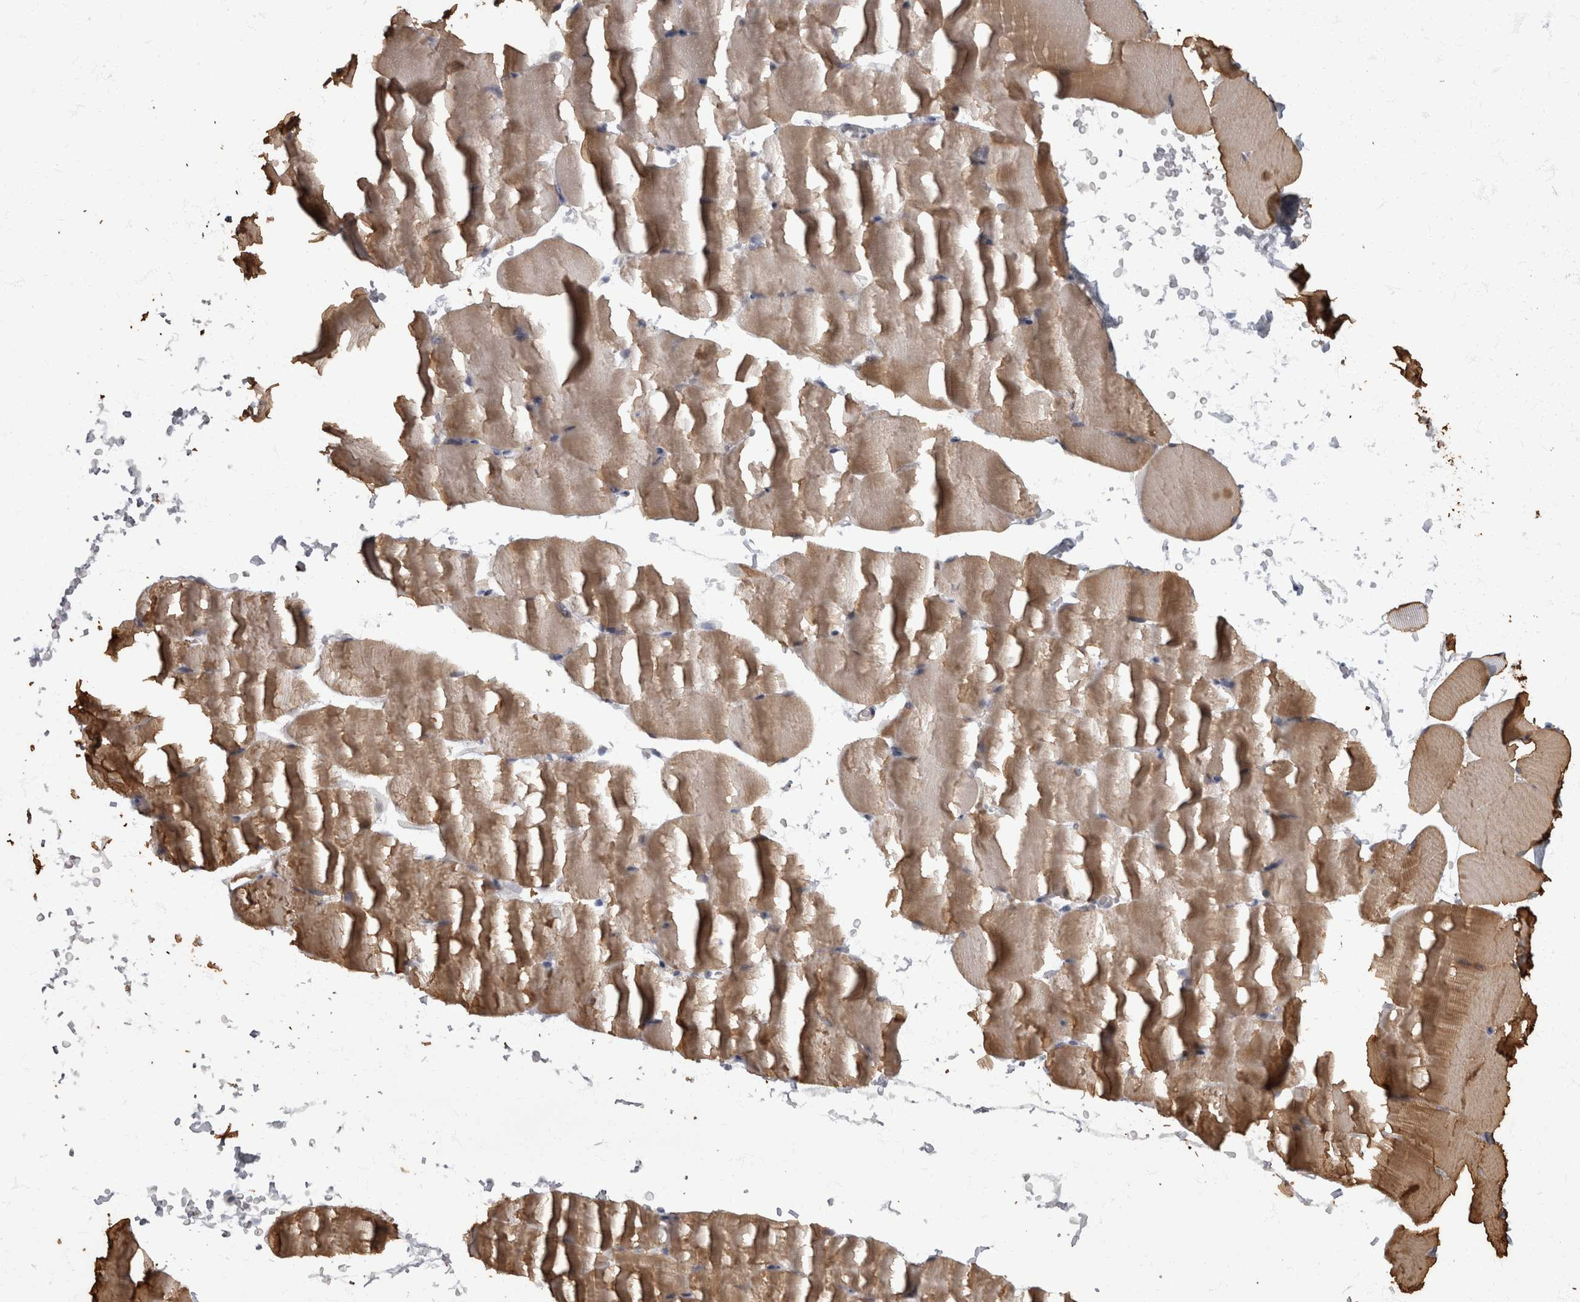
{"staining": {"intensity": "moderate", "quantity": ">75%", "location": "cytoplasmic/membranous"}, "tissue": "skeletal muscle", "cell_type": "Myocytes", "image_type": "normal", "snomed": [{"axis": "morphology", "description": "Normal tissue, NOS"}, {"axis": "topography", "description": "Skeletal muscle"}, {"axis": "topography", "description": "Parathyroid gland"}], "caption": "Protein analysis of unremarkable skeletal muscle displays moderate cytoplasmic/membranous staining in approximately >75% of myocytes.", "gene": "MASTL", "patient": {"sex": "female", "age": 37}}